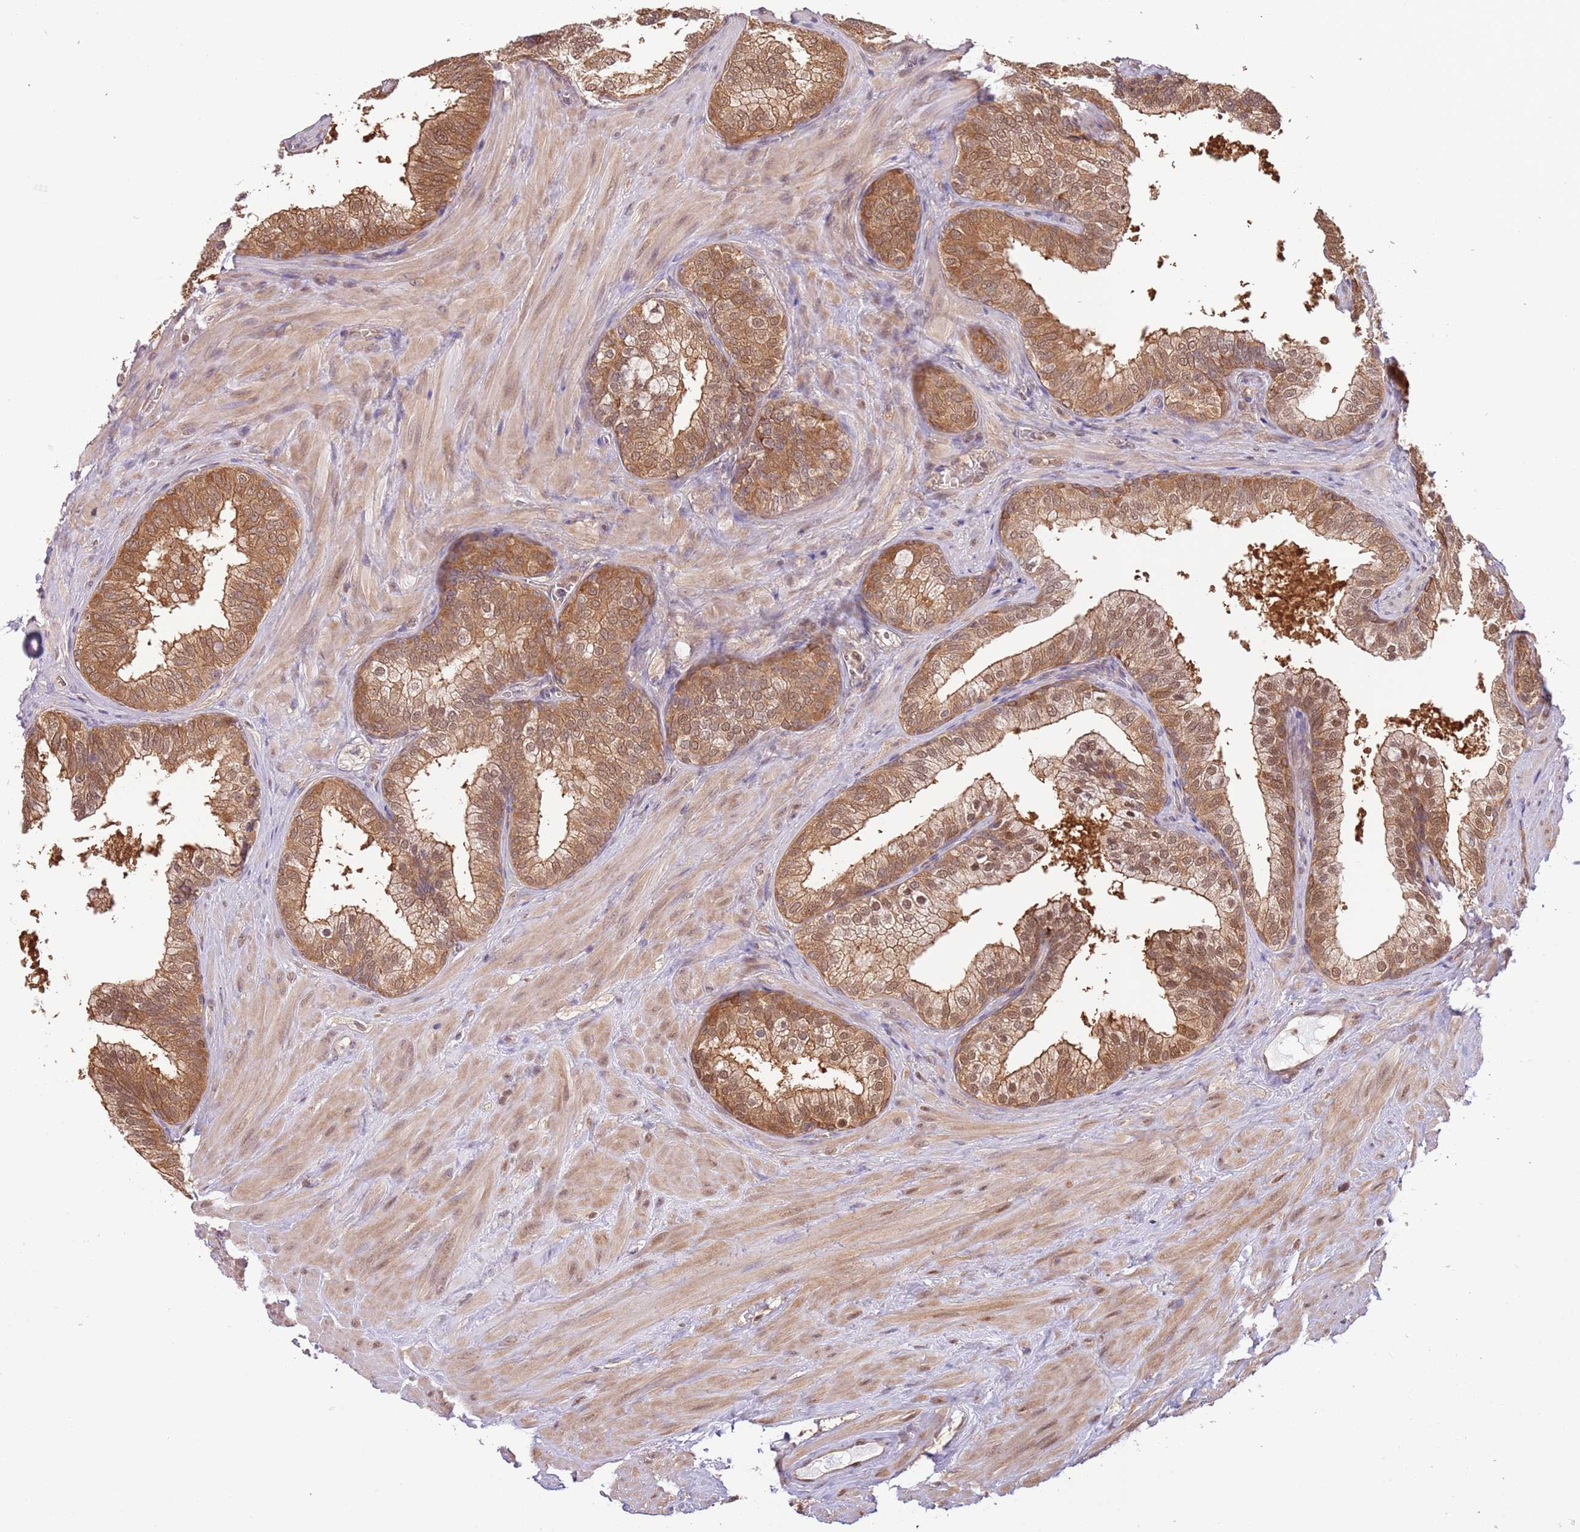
{"staining": {"intensity": "strong", "quantity": ">75%", "location": "cytoplasmic/membranous,nuclear"}, "tissue": "prostate", "cell_type": "Glandular cells", "image_type": "normal", "snomed": [{"axis": "morphology", "description": "Normal tissue, NOS"}, {"axis": "topography", "description": "Prostate"}], "caption": "DAB (3,3'-diaminobenzidine) immunohistochemical staining of normal prostate displays strong cytoplasmic/membranous,nuclear protein staining in approximately >75% of glandular cells.", "gene": "PLSCR5", "patient": {"sex": "male", "age": 60}}